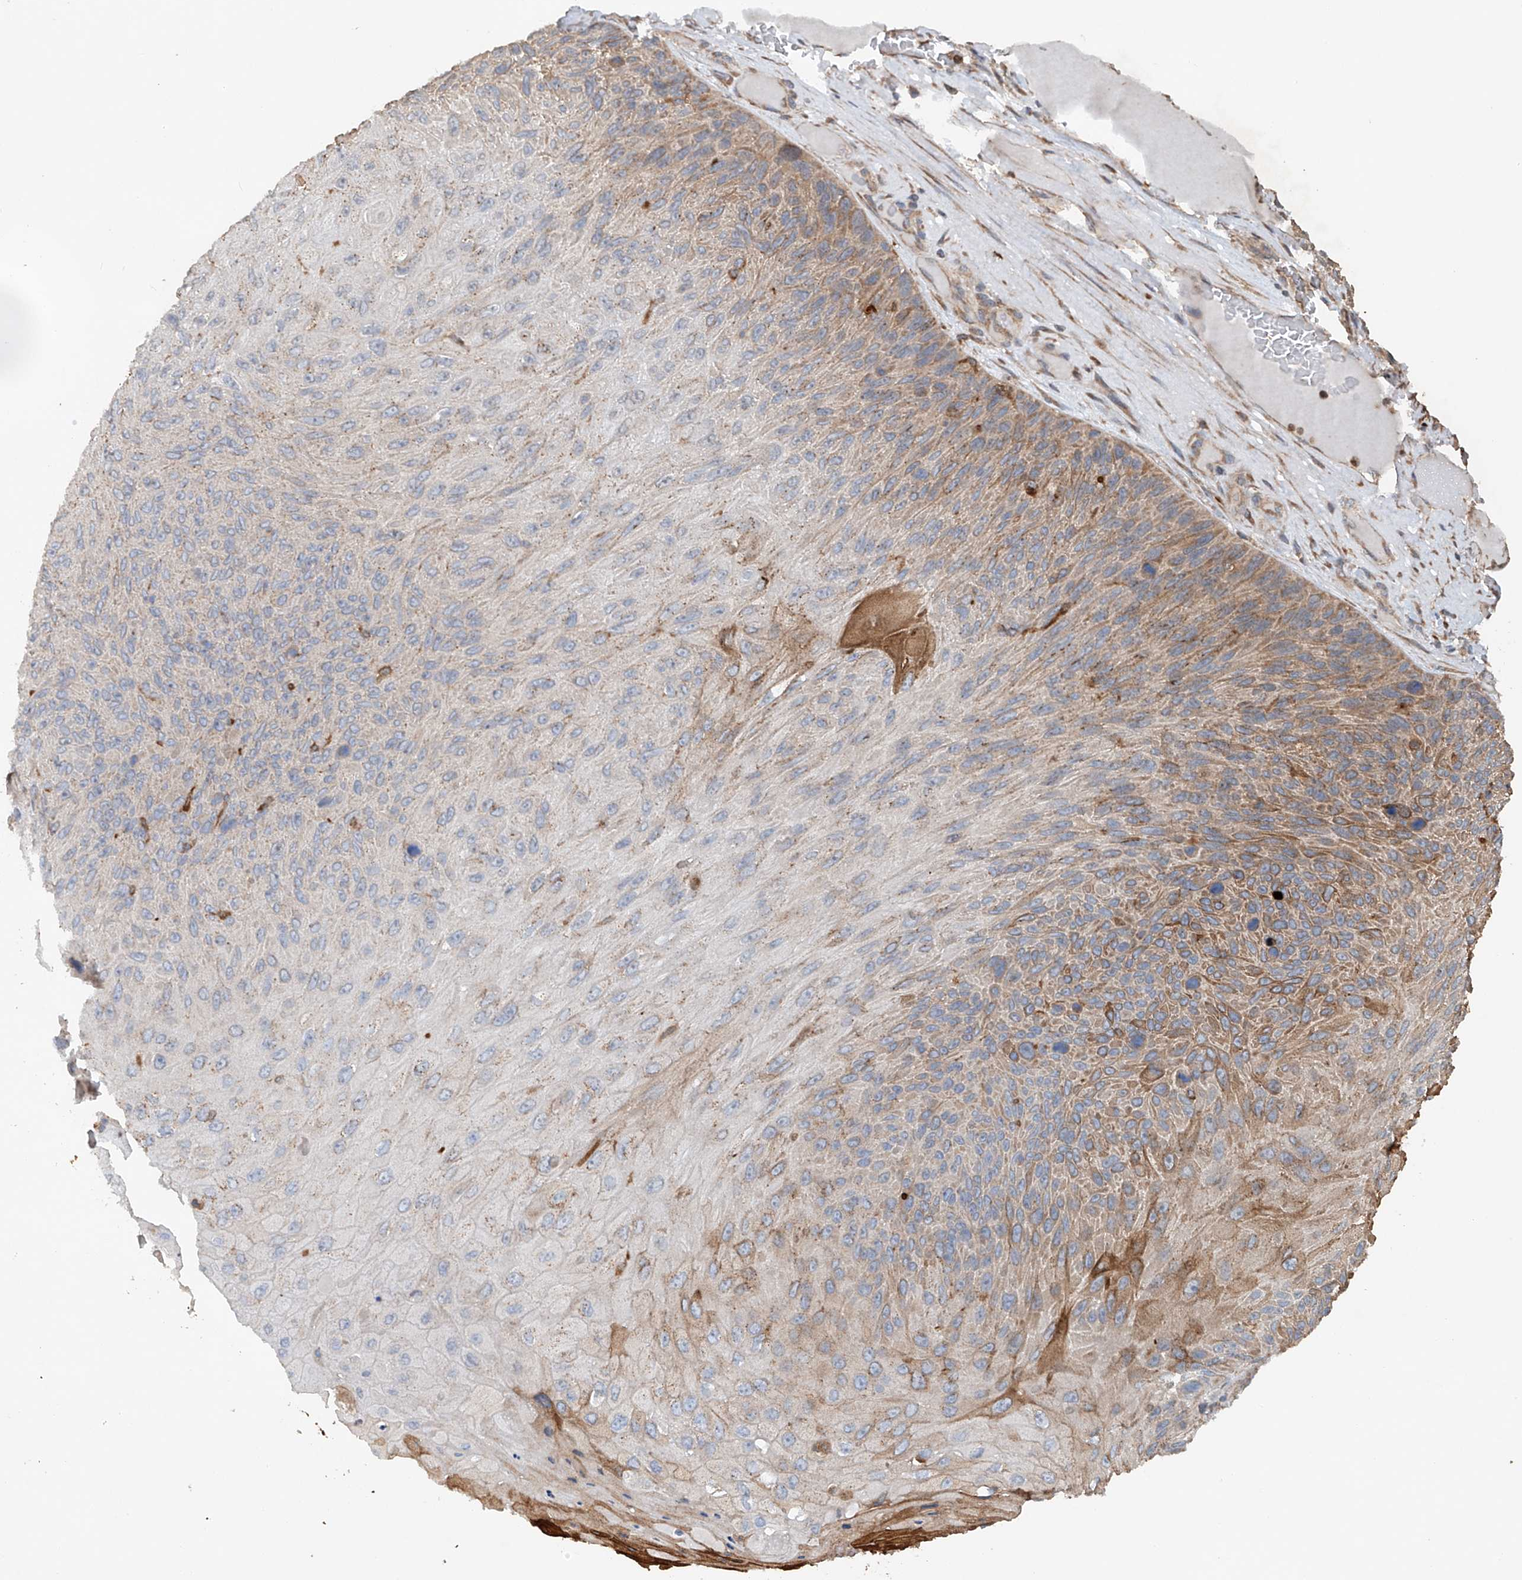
{"staining": {"intensity": "moderate", "quantity": "25%-75%", "location": "cytoplasmic/membranous"}, "tissue": "skin cancer", "cell_type": "Tumor cells", "image_type": "cancer", "snomed": [{"axis": "morphology", "description": "Squamous cell carcinoma, NOS"}, {"axis": "topography", "description": "Skin"}], "caption": "Moderate cytoplasmic/membranous protein expression is appreciated in about 25%-75% of tumor cells in skin squamous cell carcinoma. (DAB IHC with brightfield microscopy, high magnification).", "gene": "CEP85L", "patient": {"sex": "female", "age": 88}}